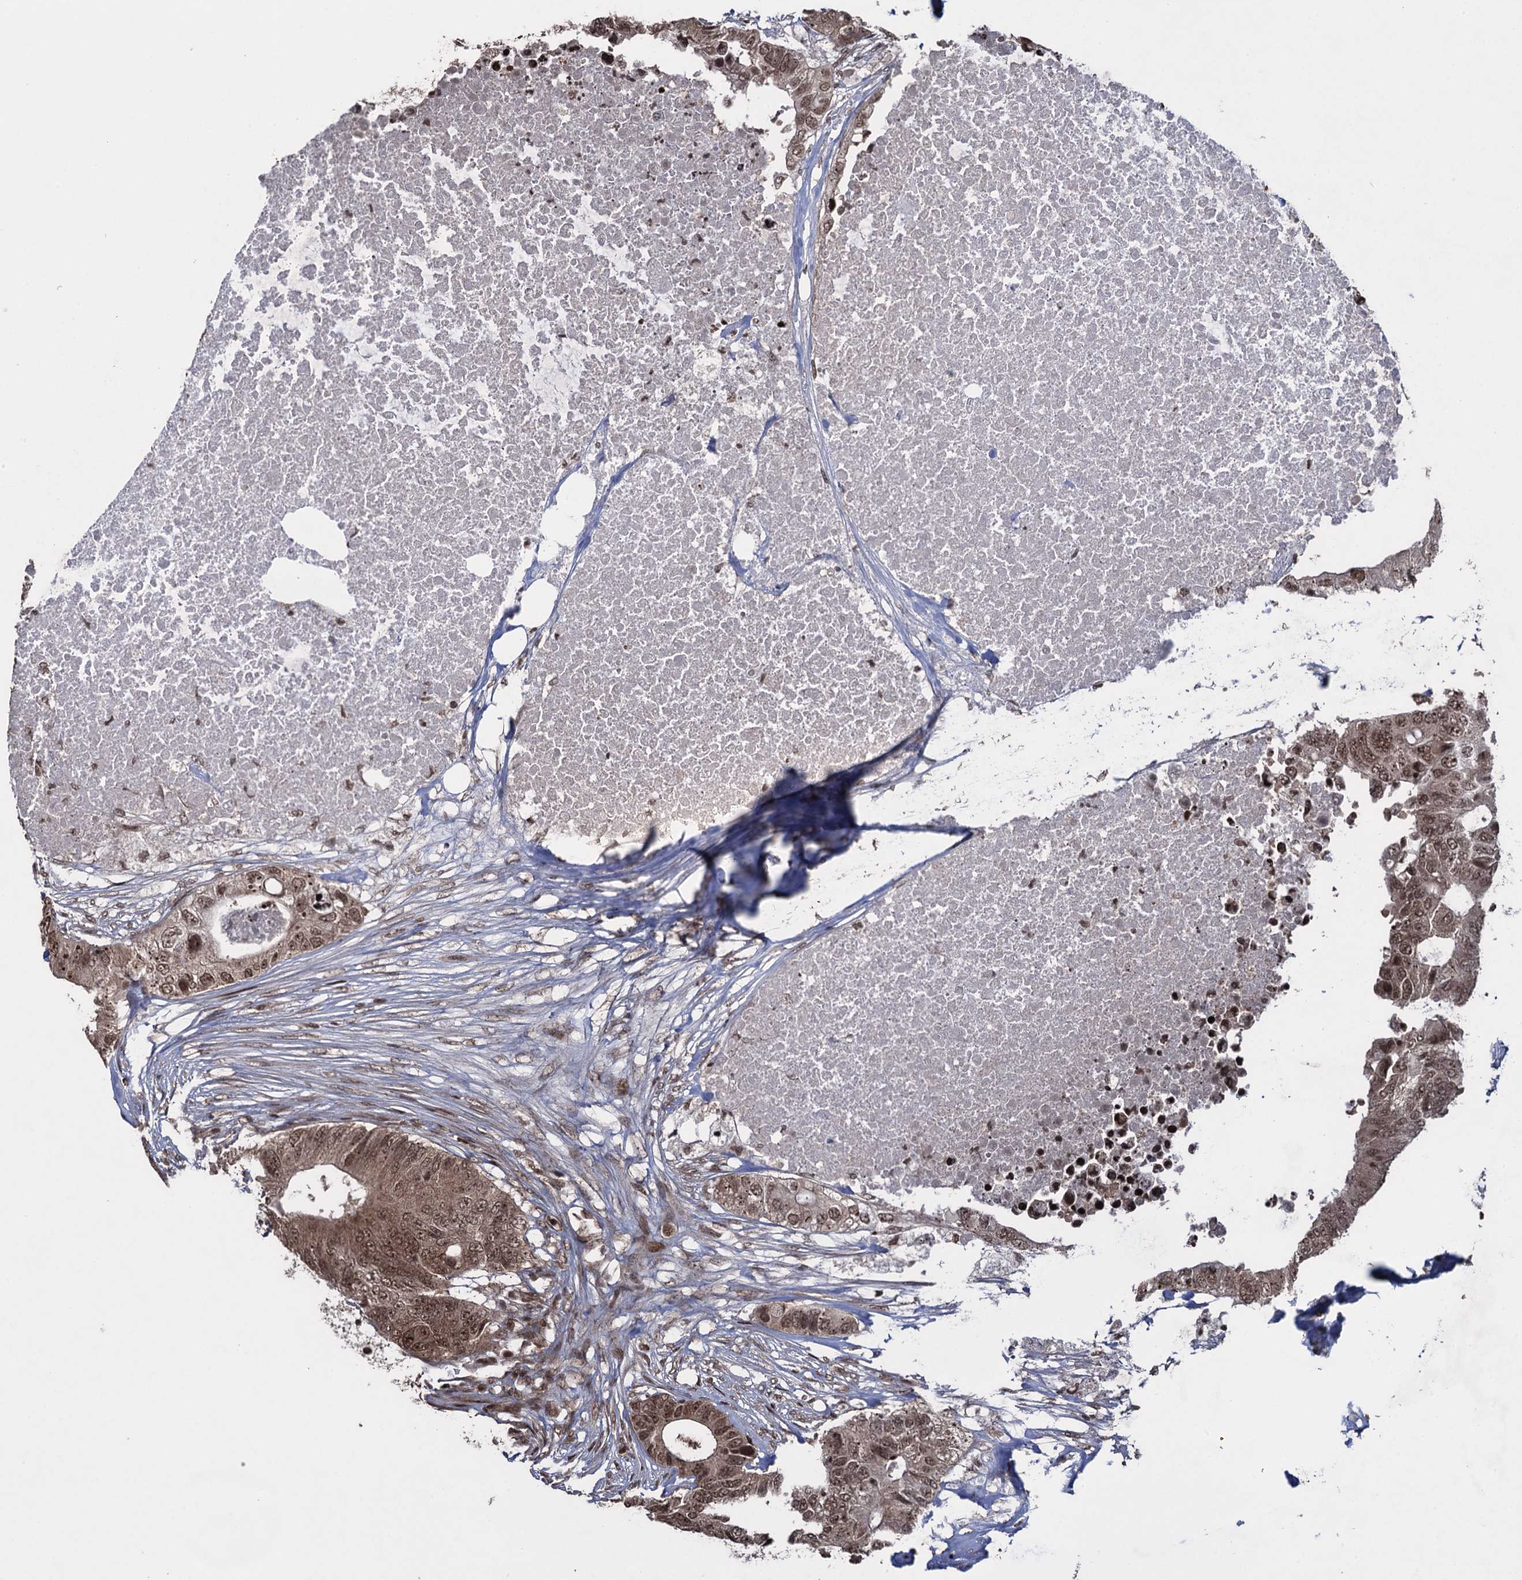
{"staining": {"intensity": "moderate", "quantity": ">75%", "location": "cytoplasmic/membranous,nuclear"}, "tissue": "colorectal cancer", "cell_type": "Tumor cells", "image_type": "cancer", "snomed": [{"axis": "morphology", "description": "Adenocarcinoma, NOS"}, {"axis": "topography", "description": "Colon"}], "caption": "Protein positivity by immunohistochemistry (IHC) demonstrates moderate cytoplasmic/membranous and nuclear expression in approximately >75% of tumor cells in colorectal adenocarcinoma. Using DAB (brown) and hematoxylin (blue) stains, captured at high magnification using brightfield microscopy.", "gene": "ZNF169", "patient": {"sex": "male", "age": 71}}